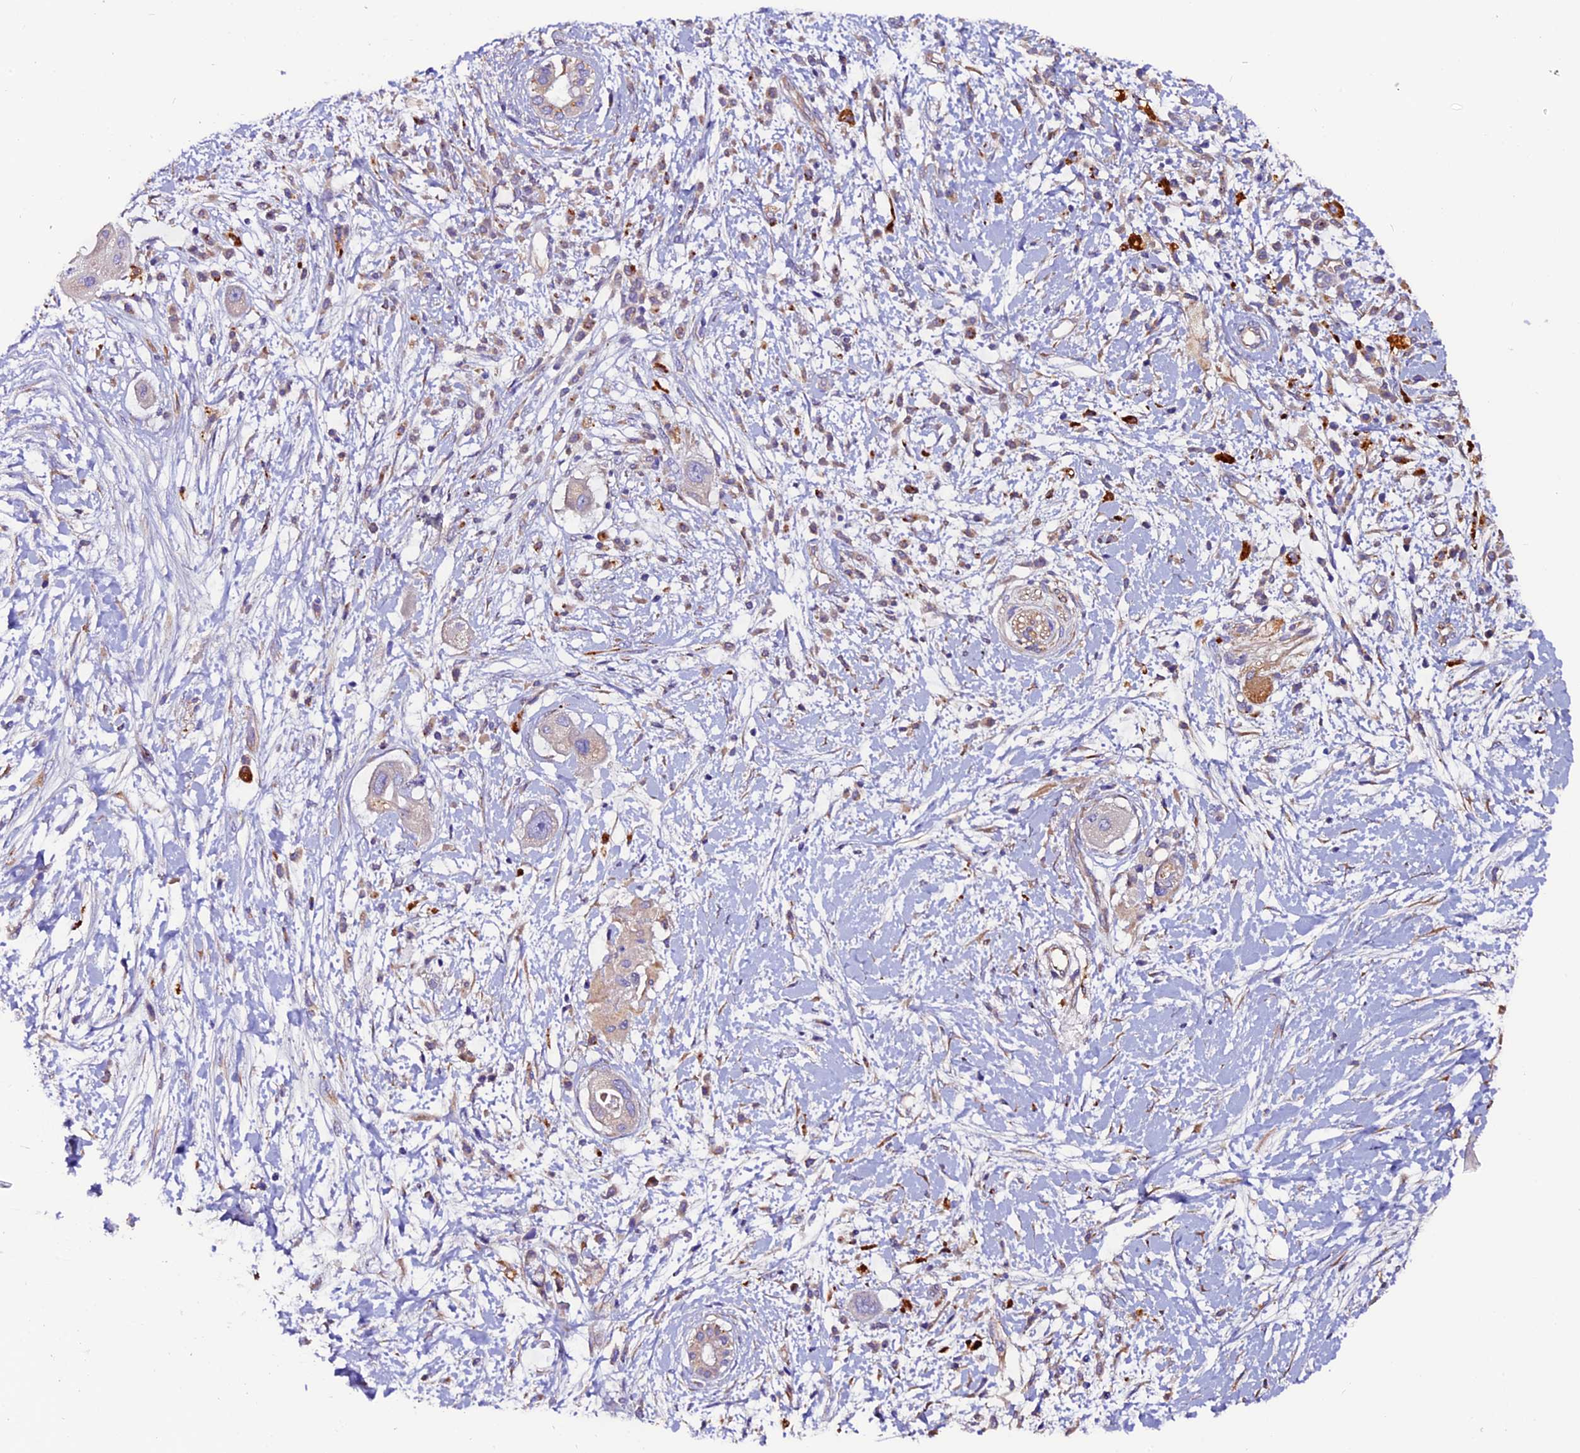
{"staining": {"intensity": "weak", "quantity": "<25%", "location": "cytoplasmic/membranous"}, "tissue": "pancreatic cancer", "cell_type": "Tumor cells", "image_type": "cancer", "snomed": [{"axis": "morphology", "description": "Adenocarcinoma, NOS"}, {"axis": "topography", "description": "Pancreas"}], "caption": "High magnification brightfield microscopy of pancreatic cancer stained with DAB (3,3'-diaminobenzidine) (brown) and counterstained with hematoxylin (blue): tumor cells show no significant positivity.", "gene": "CLN5", "patient": {"sex": "male", "age": 68}}